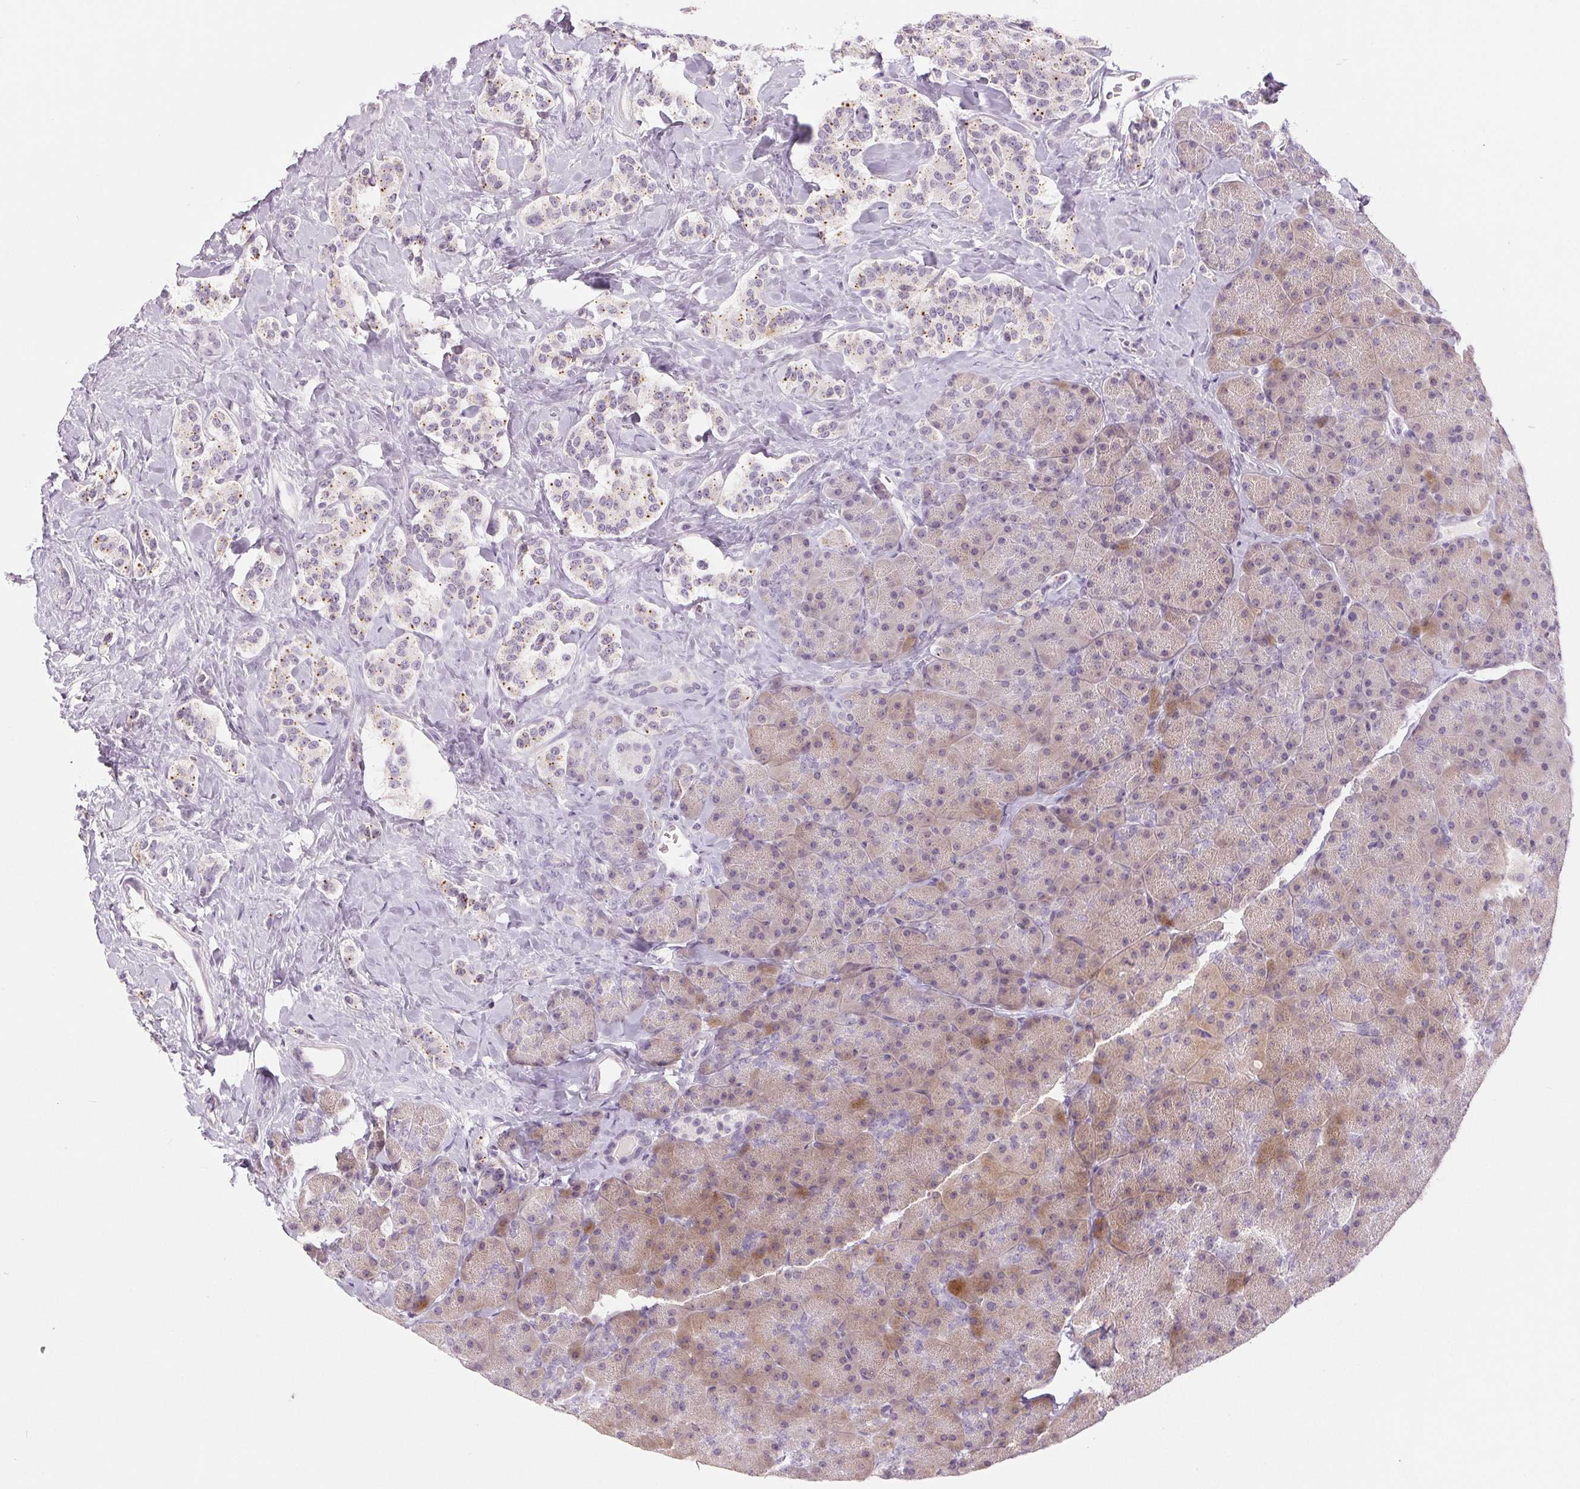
{"staining": {"intensity": "weak", "quantity": "25%-75%", "location": "cytoplasmic/membranous"}, "tissue": "carcinoid", "cell_type": "Tumor cells", "image_type": "cancer", "snomed": [{"axis": "morphology", "description": "Normal tissue, NOS"}, {"axis": "morphology", "description": "Carcinoid, malignant, NOS"}, {"axis": "topography", "description": "Pancreas"}], "caption": "IHC image of neoplastic tissue: malignant carcinoid stained using IHC exhibits low levels of weak protein expression localized specifically in the cytoplasmic/membranous of tumor cells, appearing as a cytoplasmic/membranous brown color.", "gene": "EHHADH", "patient": {"sex": "male", "age": 36}}